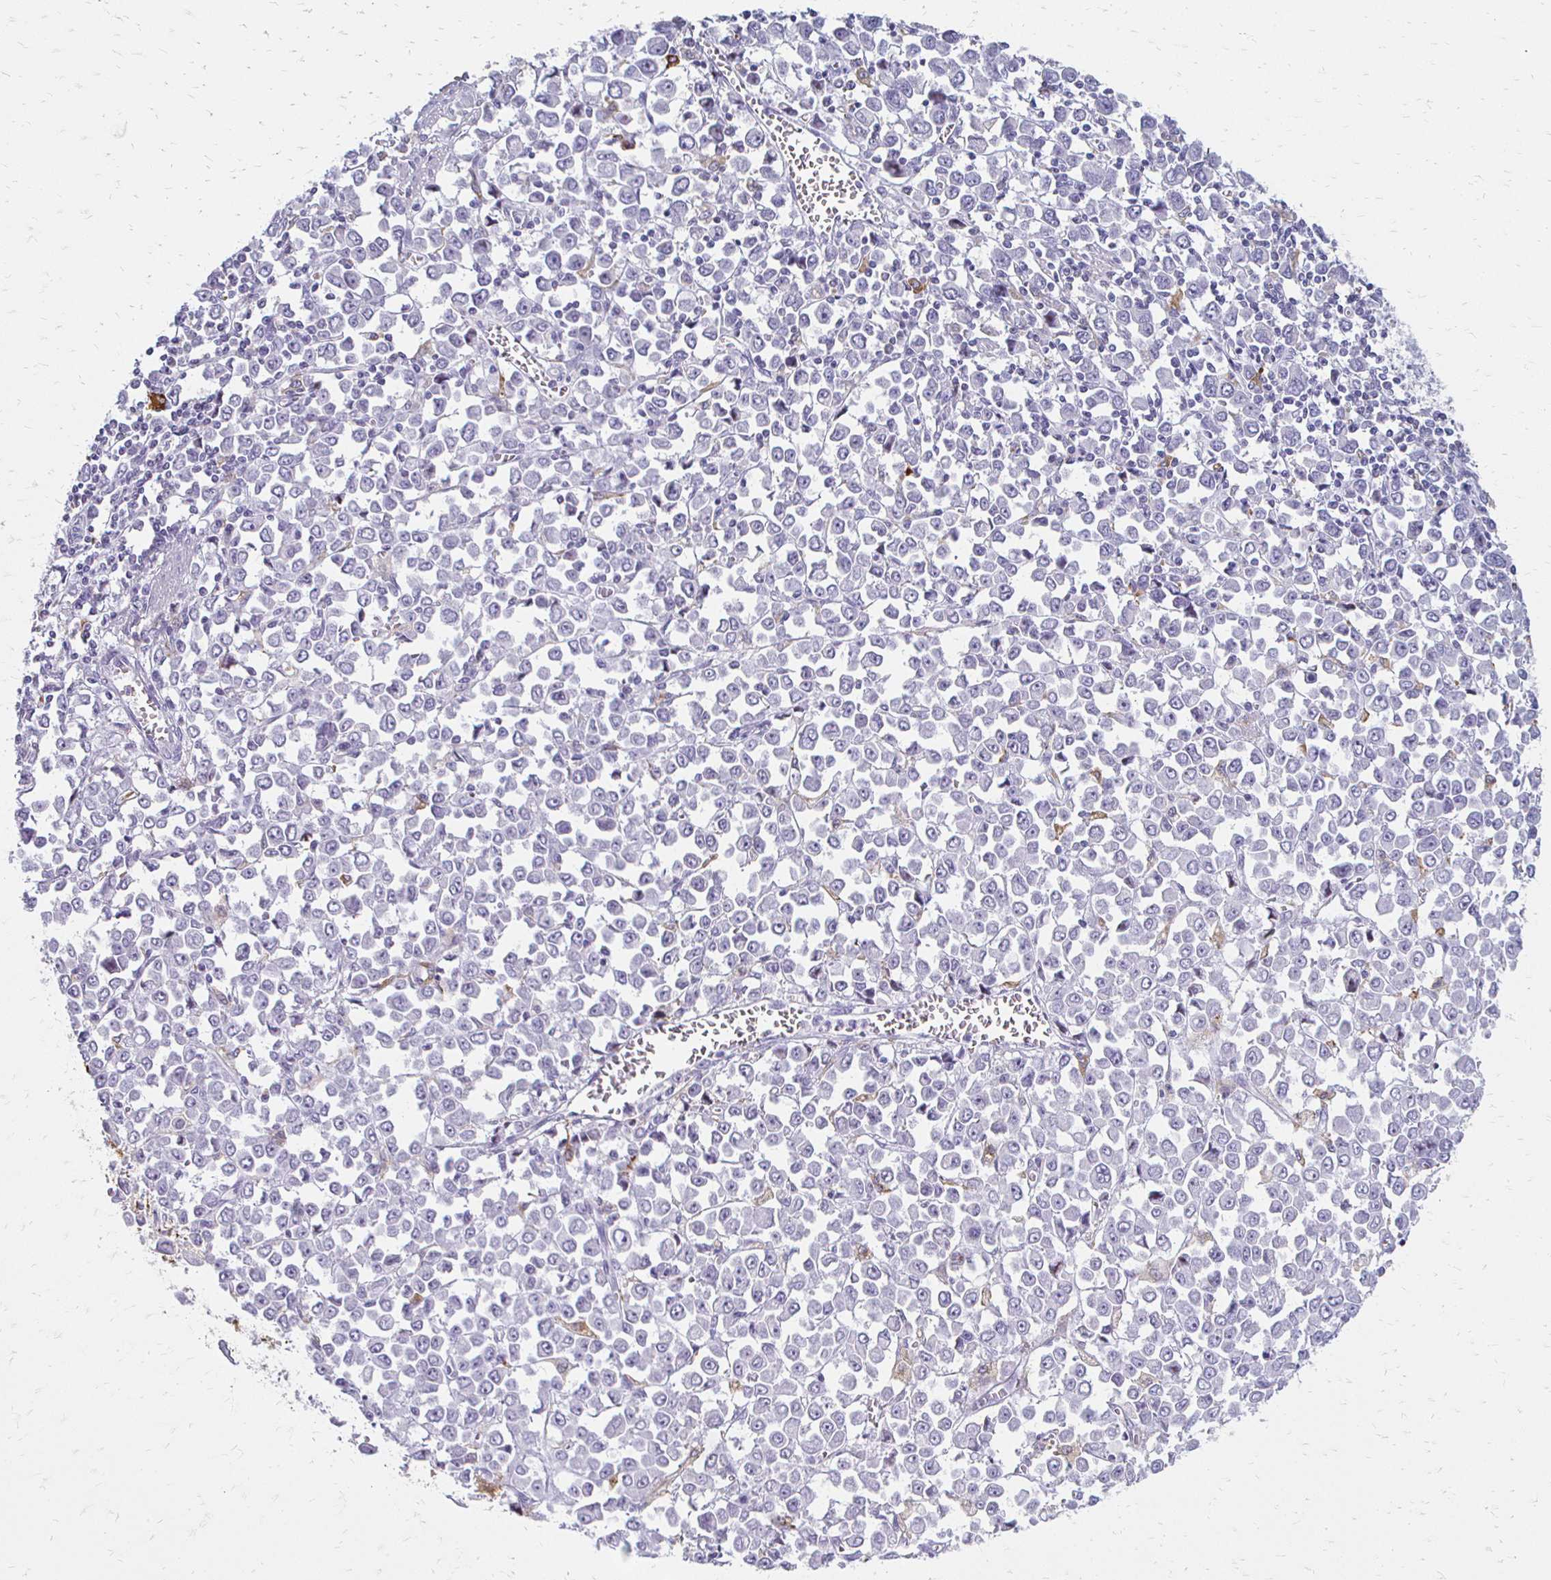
{"staining": {"intensity": "negative", "quantity": "none", "location": "none"}, "tissue": "stomach cancer", "cell_type": "Tumor cells", "image_type": "cancer", "snomed": [{"axis": "morphology", "description": "Adenocarcinoma, NOS"}, {"axis": "topography", "description": "Stomach, upper"}], "caption": "Tumor cells show no significant protein staining in stomach adenocarcinoma.", "gene": "ACP5", "patient": {"sex": "male", "age": 70}}